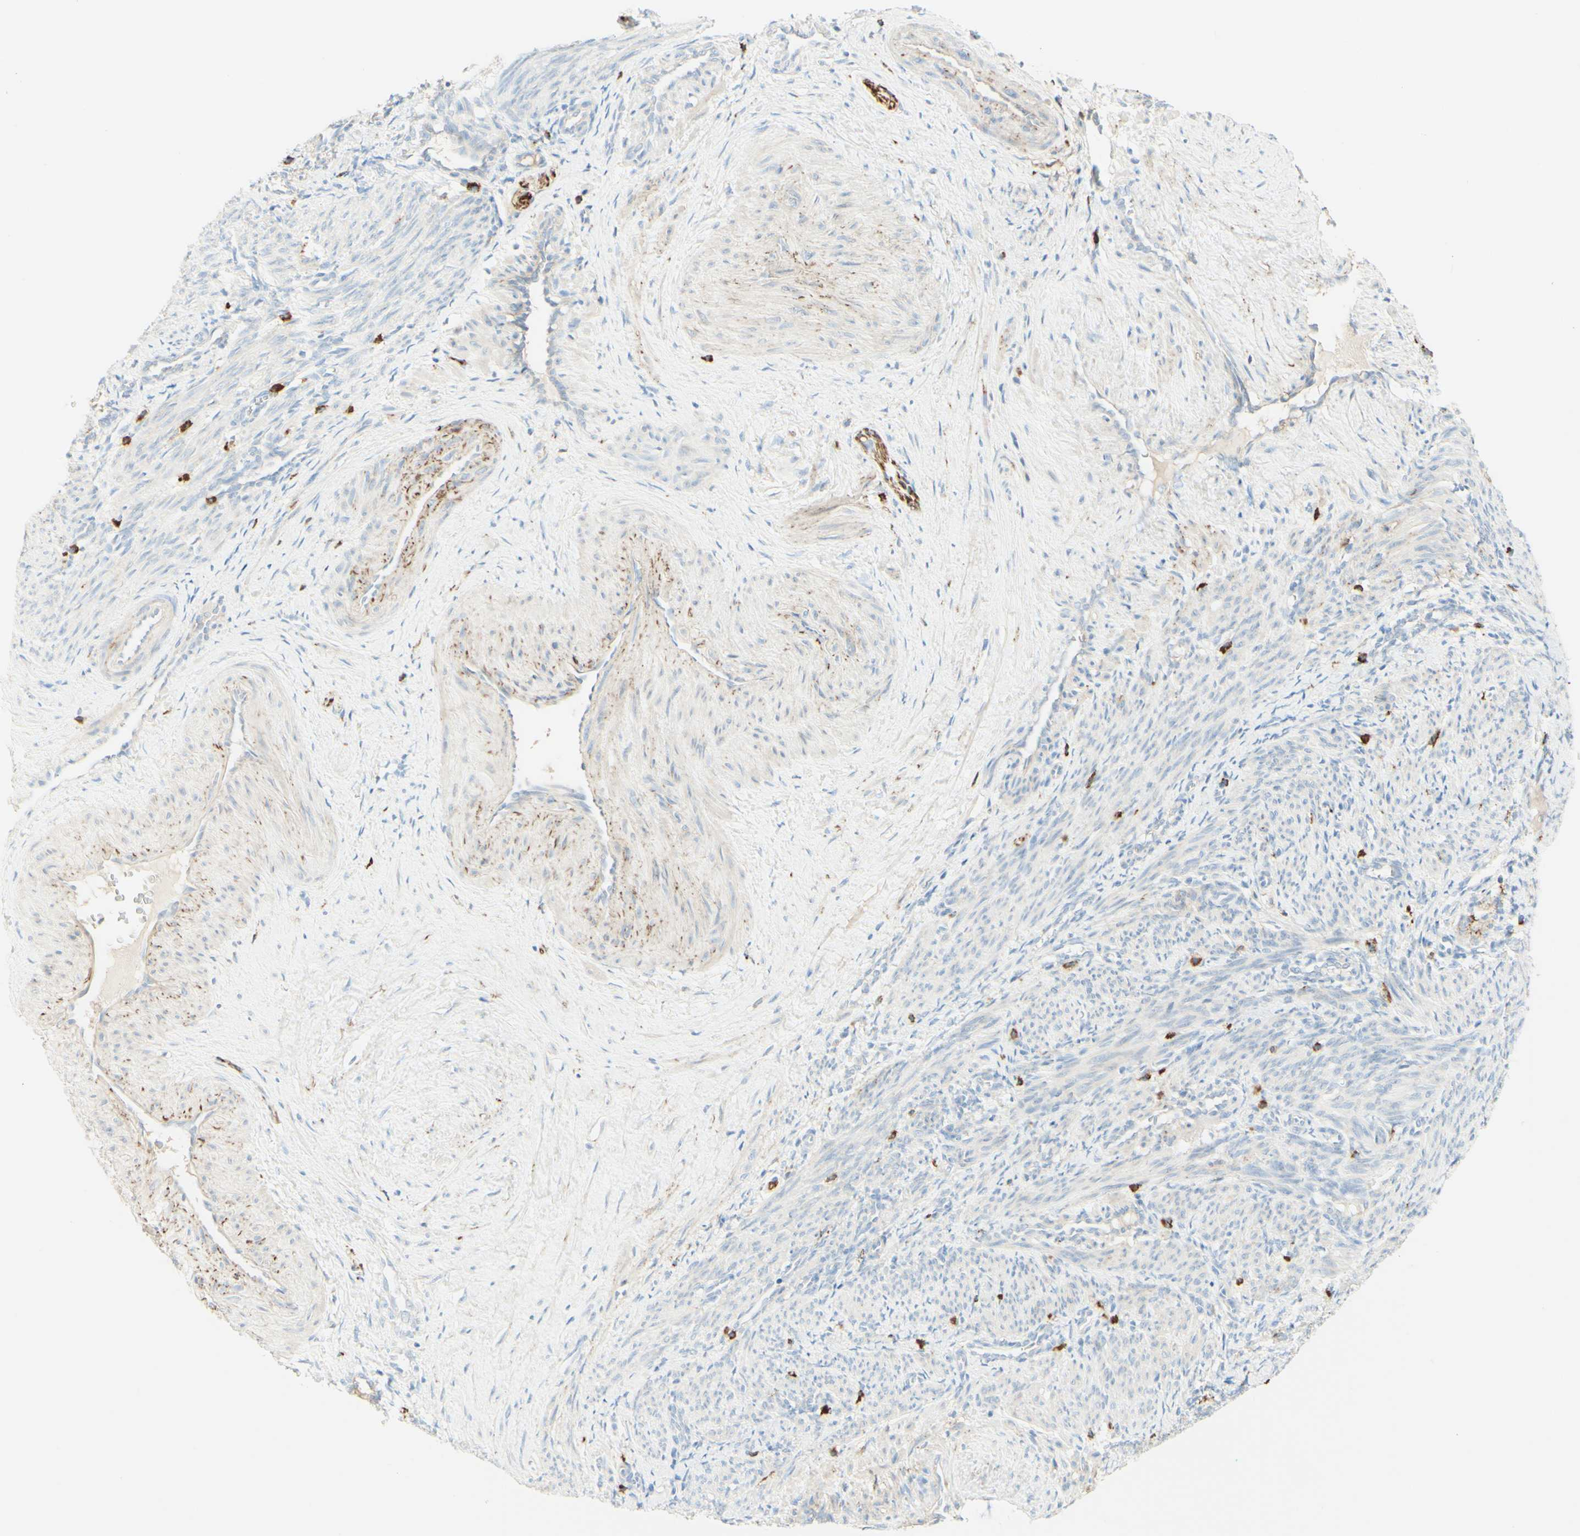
{"staining": {"intensity": "weak", "quantity": ">75%", "location": "cytoplasmic/membranous"}, "tissue": "smooth muscle", "cell_type": "Smooth muscle cells", "image_type": "normal", "snomed": [{"axis": "morphology", "description": "Normal tissue, NOS"}, {"axis": "topography", "description": "Endometrium"}], "caption": "This histopathology image exhibits immunohistochemistry staining of benign smooth muscle, with low weak cytoplasmic/membranous staining in approximately >75% of smooth muscle cells.", "gene": "ALCAM", "patient": {"sex": "female", "age": 33}}